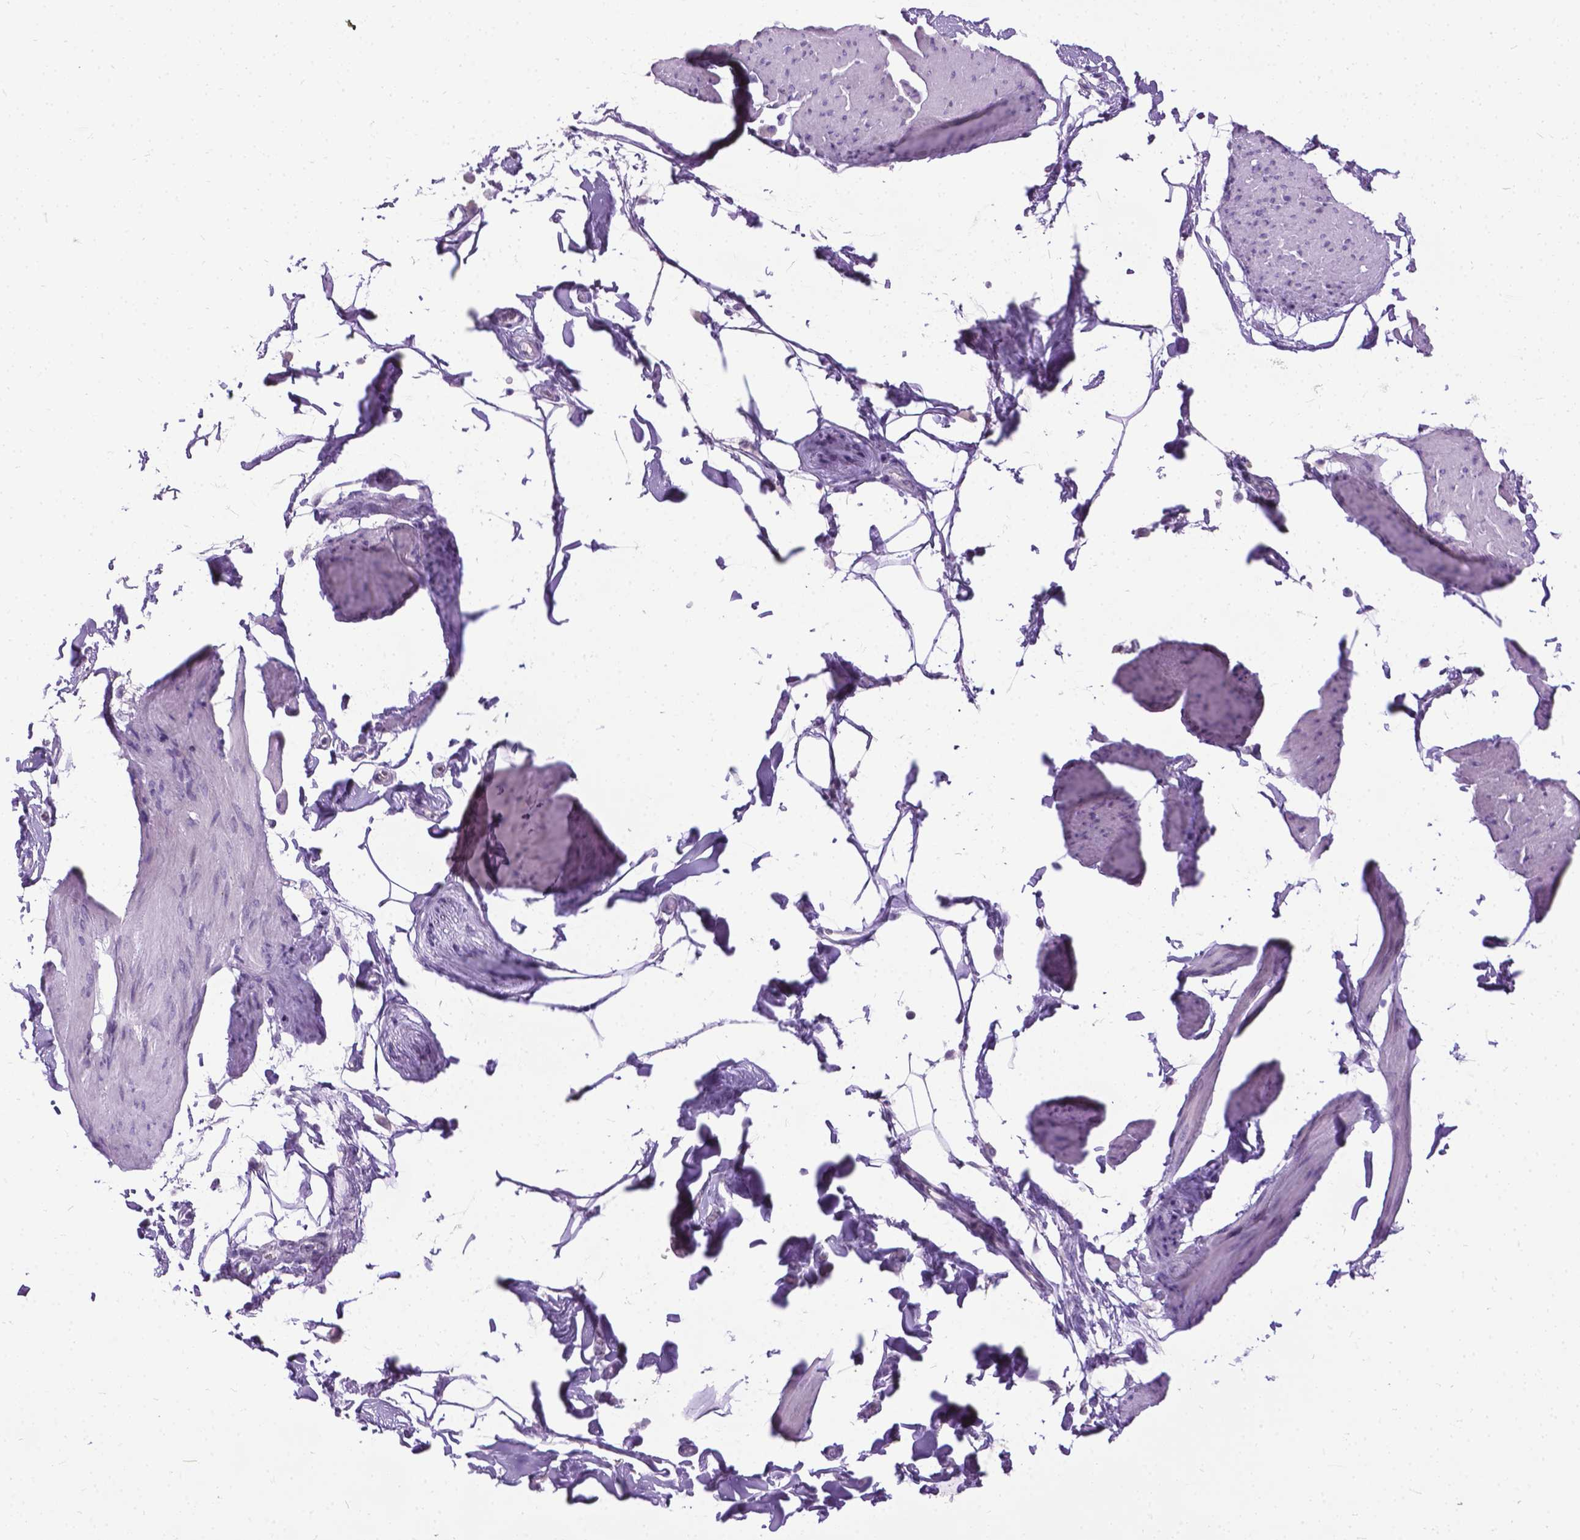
{"staining": {"intensity": "negative", "quantity": "none", "location": "none"}, "tissue": "smooth muscle", "cell_type": "Smooth muscle cells", "image_type": "normal", "snomed": [{"axis": "morphology", "description": "Normal tissue, NOS"}, {"axis": "topography", "description": "Adipose tissue"}, {"axis": "topography", "description": "Smooth muscle"}, {"axis": "topography", "description": "Peripheral nerve tissue"}], "caption": "Smooth muscle cells show no significant protein positivity in unremarkable smooth muscle.", "gene": "PROB1", "patient": {"sex": "male", "age": 83}}